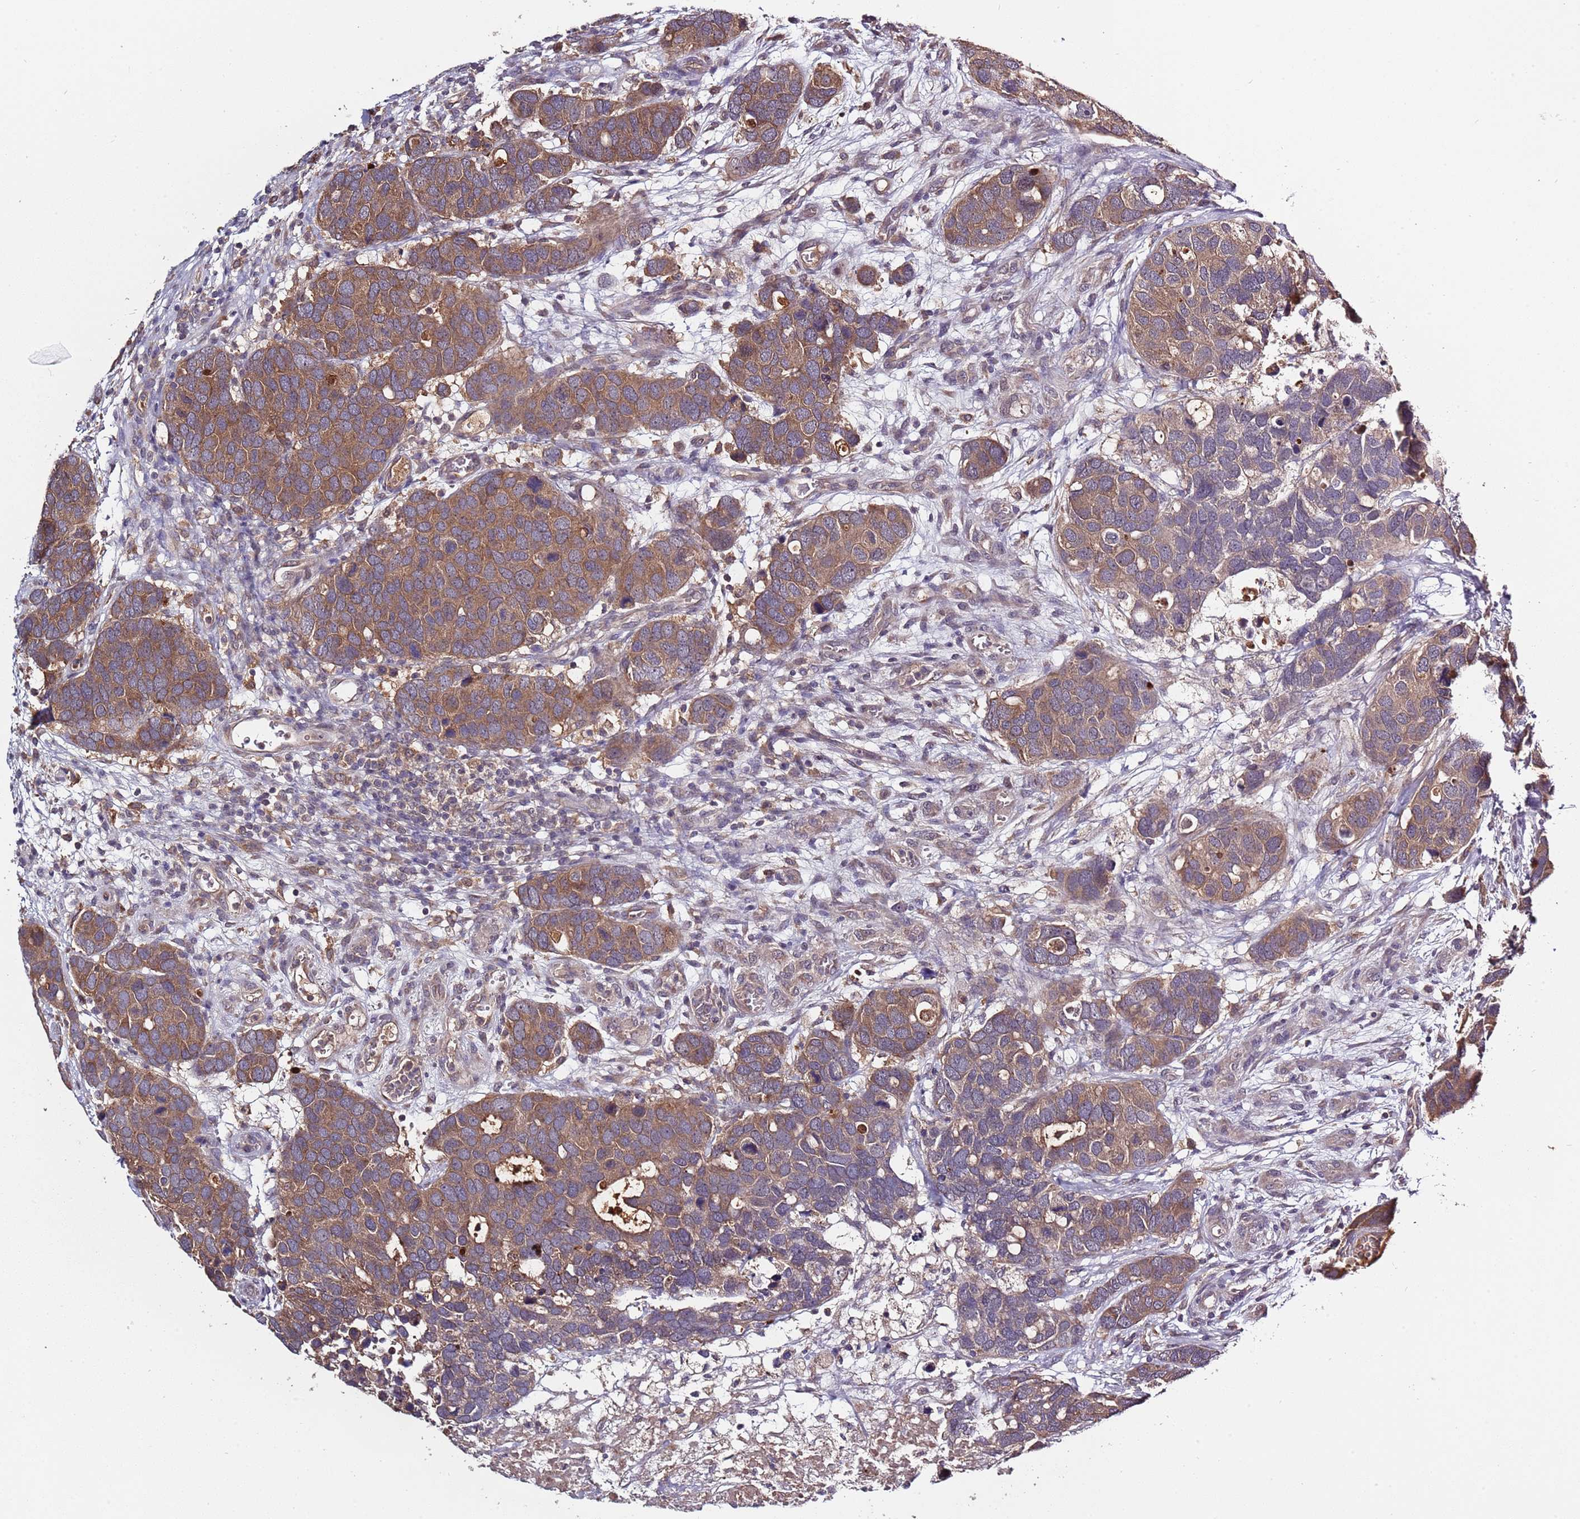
{"staining": {"intensity": "moderate", "quantity": ">75%", "location": "cytoplasmic/membranous"}, "tissue": "breast cancer", "cell_type": "Tumor cells", "image_type": "cancer", "snomed": [{"axis": "morphology", "description": "Duct carcinoma"}, {"axis": "topography", "description": "Breast"}], "caption": "A brown stain labels moderate cytoplasmic/membranous staining of a protein in human infiltrating ductal carcinoma (breast) tumor cells.", "gene": "USP32", "patient": {"sex": "female", "age": 83}}